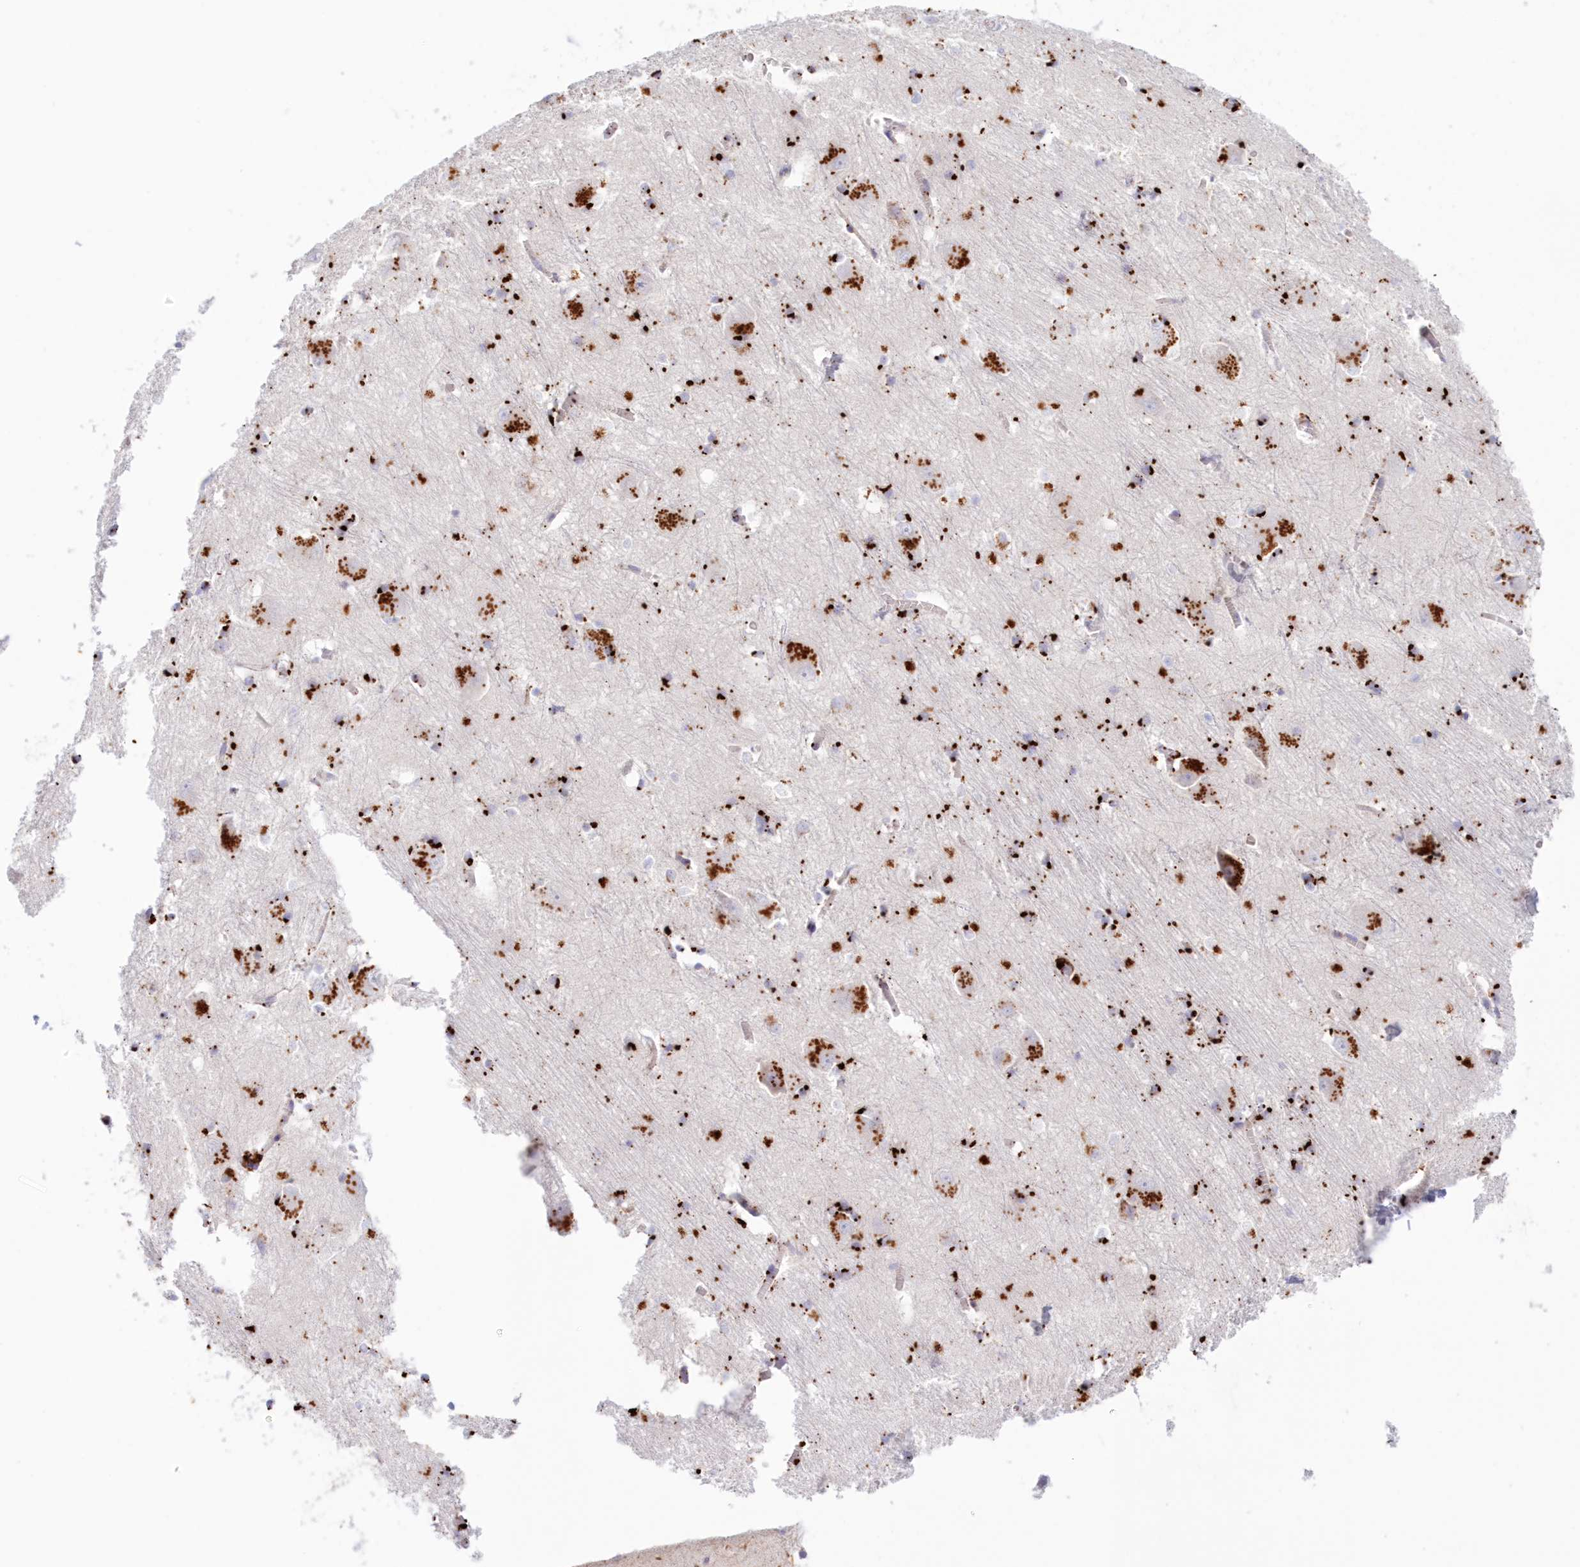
{"staining": {"intensity": "strong", "quantity": "25%-75%", "location": "cytoplasmic/membranous"}, "tissue": "caudate", "cell_type": "Glial cells", "image_type": "normal", "snomed": [{"axis": "morphology", "description": "Normal tissue, NOS"}, {"axis": "topography", "description": "Lateral ventricle wall"}], "caption": "Strong cytoplasmic/membranous protein staining is identified in about 25%-75% of glial cells in caudate.", "gene": "TPP1", "patient": {"sex": "male", "age": 37}}